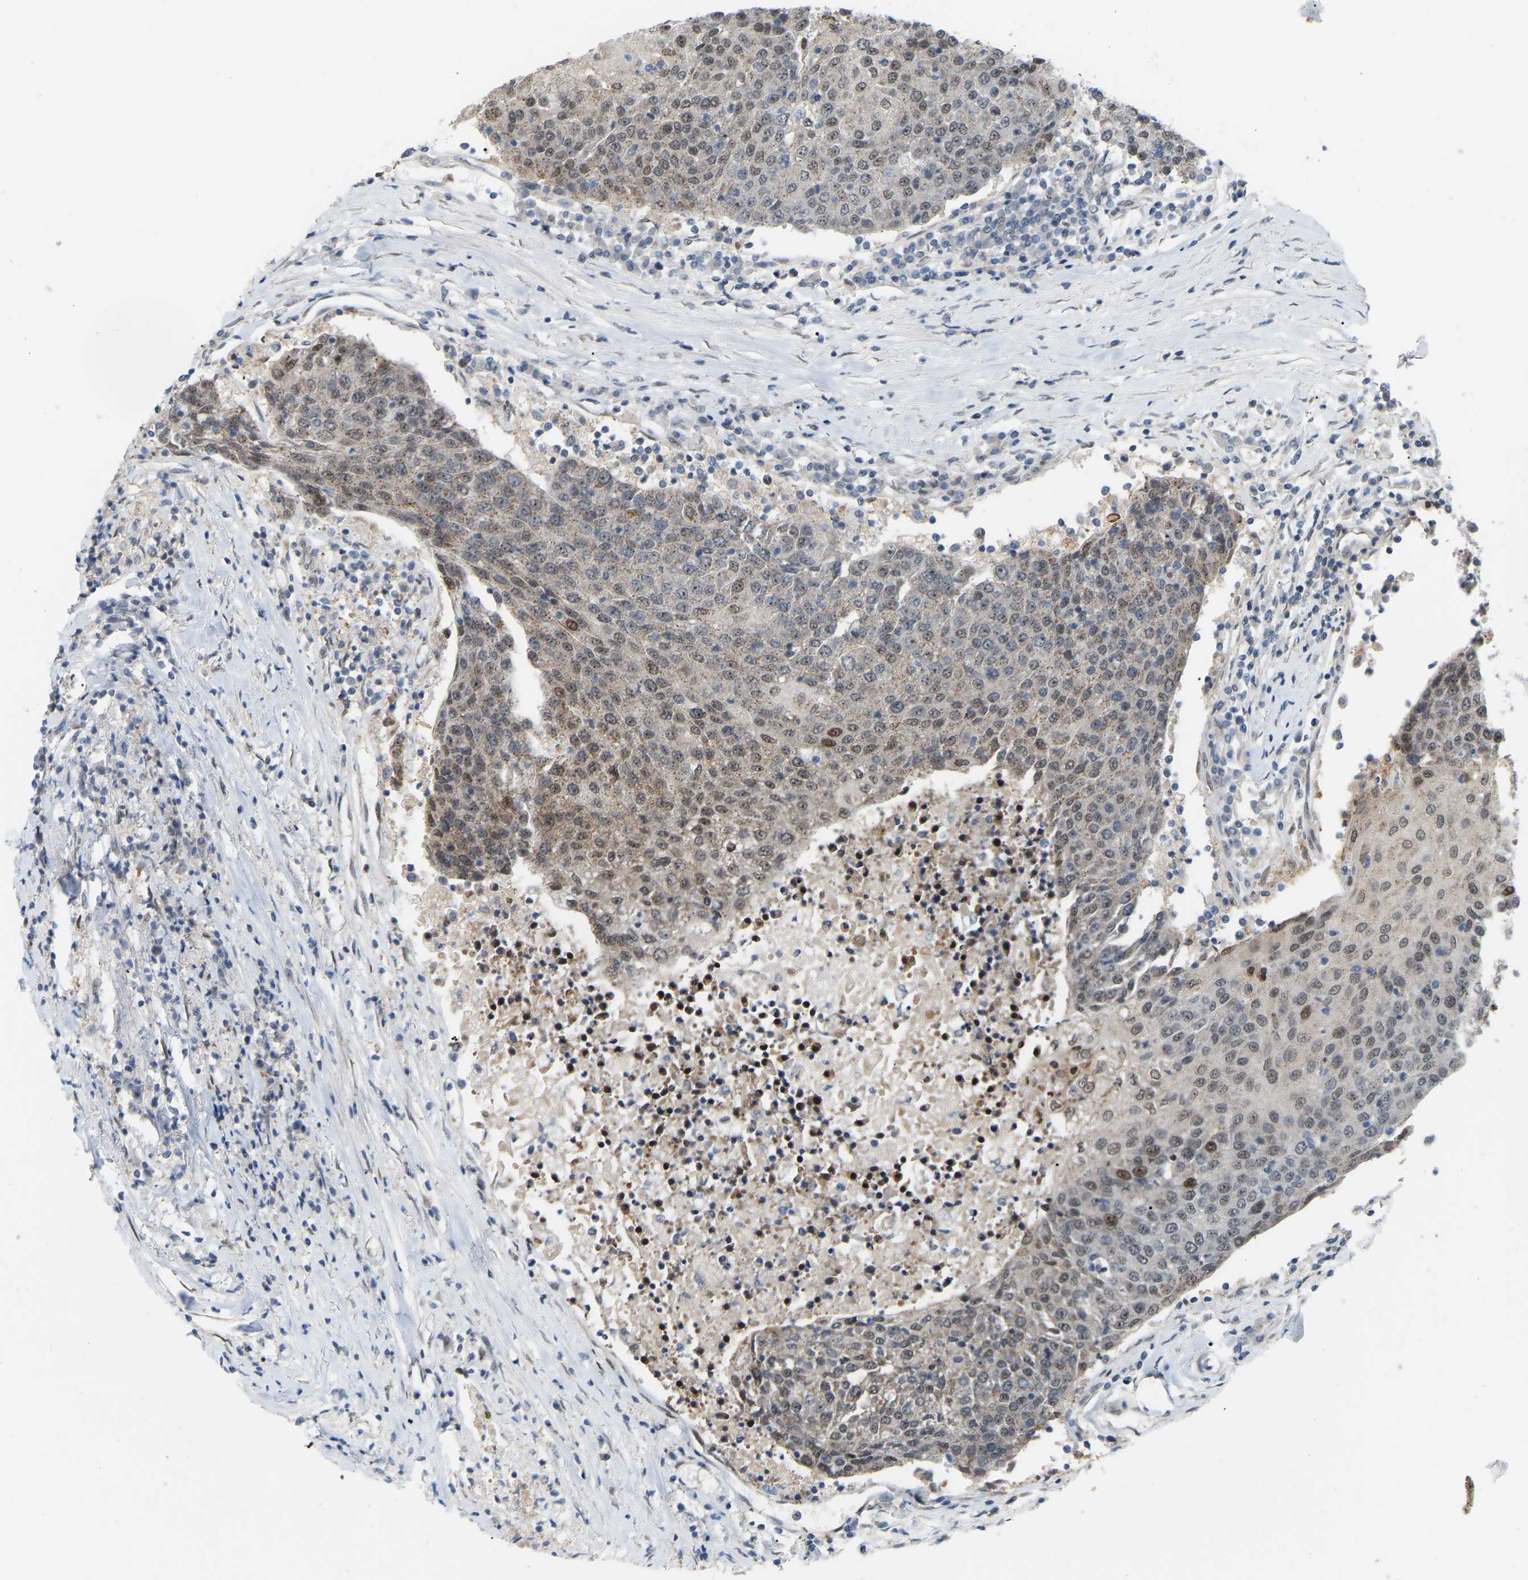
{"staining": {"intensity": "weak", "quantity": "25%-75%", "location": "cytoplasmic/membranous,nuclear"}, "tissue": "urothelial cancer", "cell_type": "Tumor cells", "image_type": "cancer", "snomed": [{"axis": "morphology", "description": "Urothelial carcinoma, High grade"}, {"axis": "topography", "description": "Urinary bladder"}], "caption": "Immunohistochemical staining of human high-grade urothelial carcinoma exhibits weak cytoplasmic/membranous and nuclear protein positivity in approximately 25%-75% of tumor cells.", "gene": "CROT", "patient": {"sex": "female", "age": 85}}